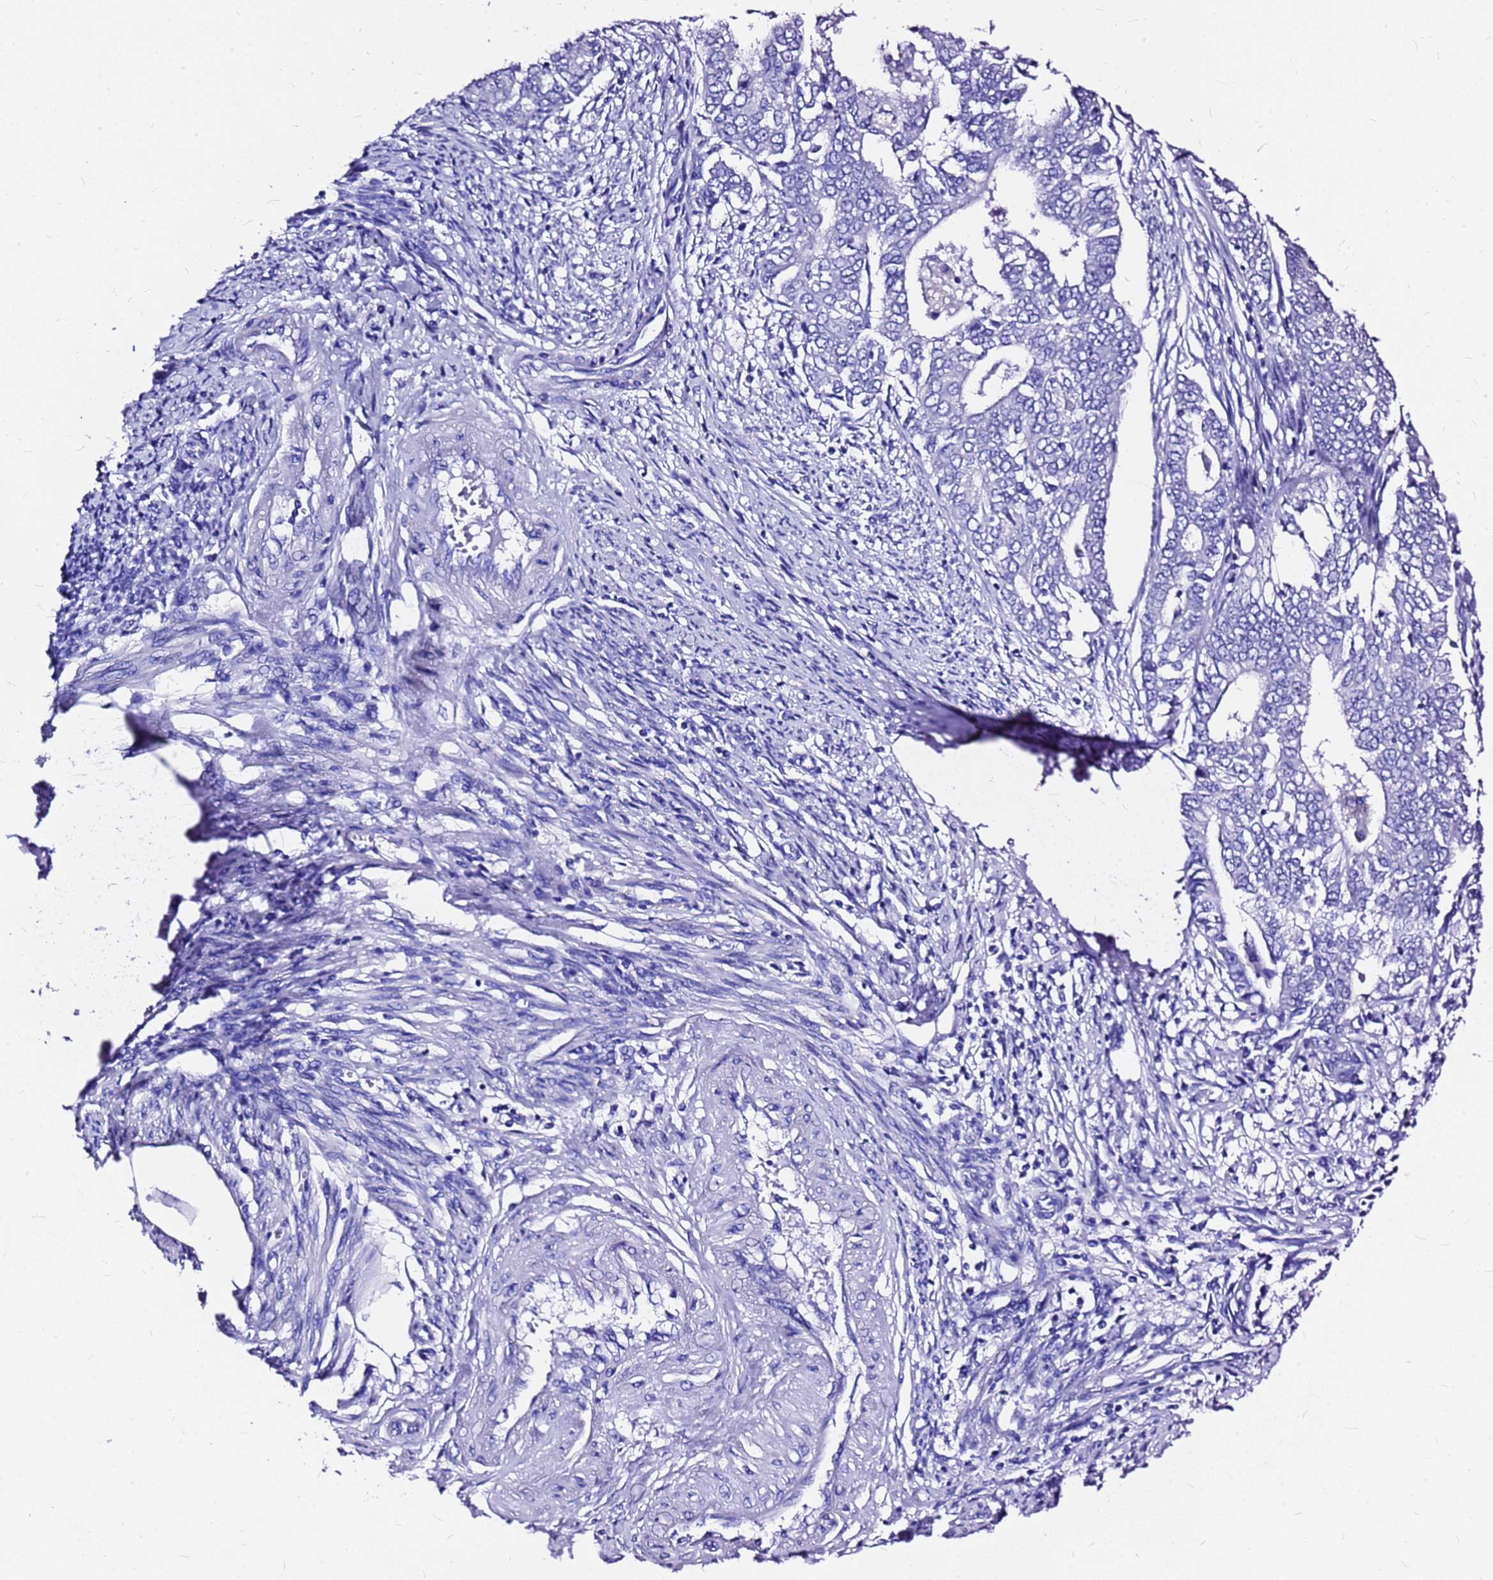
{"staining": {"intensity": "negative", "quantity": "none", "location": "none"}, "tissue": "endometrial cancer", "cell_type": "Tumor cells", "image_type": "cancer", "snomed": [{"axis": "morphology", "description": "Adenocarcinoma, NOS"}, {"axis": "topography", "description": "Endometrium"}], "caption": "Human endometrial cancer stained for a protein using immunohistochemistry demonstrates no staining in tumor cells.", "gene": "HERC4", "patient": {"sex": "female", "age": 62}}